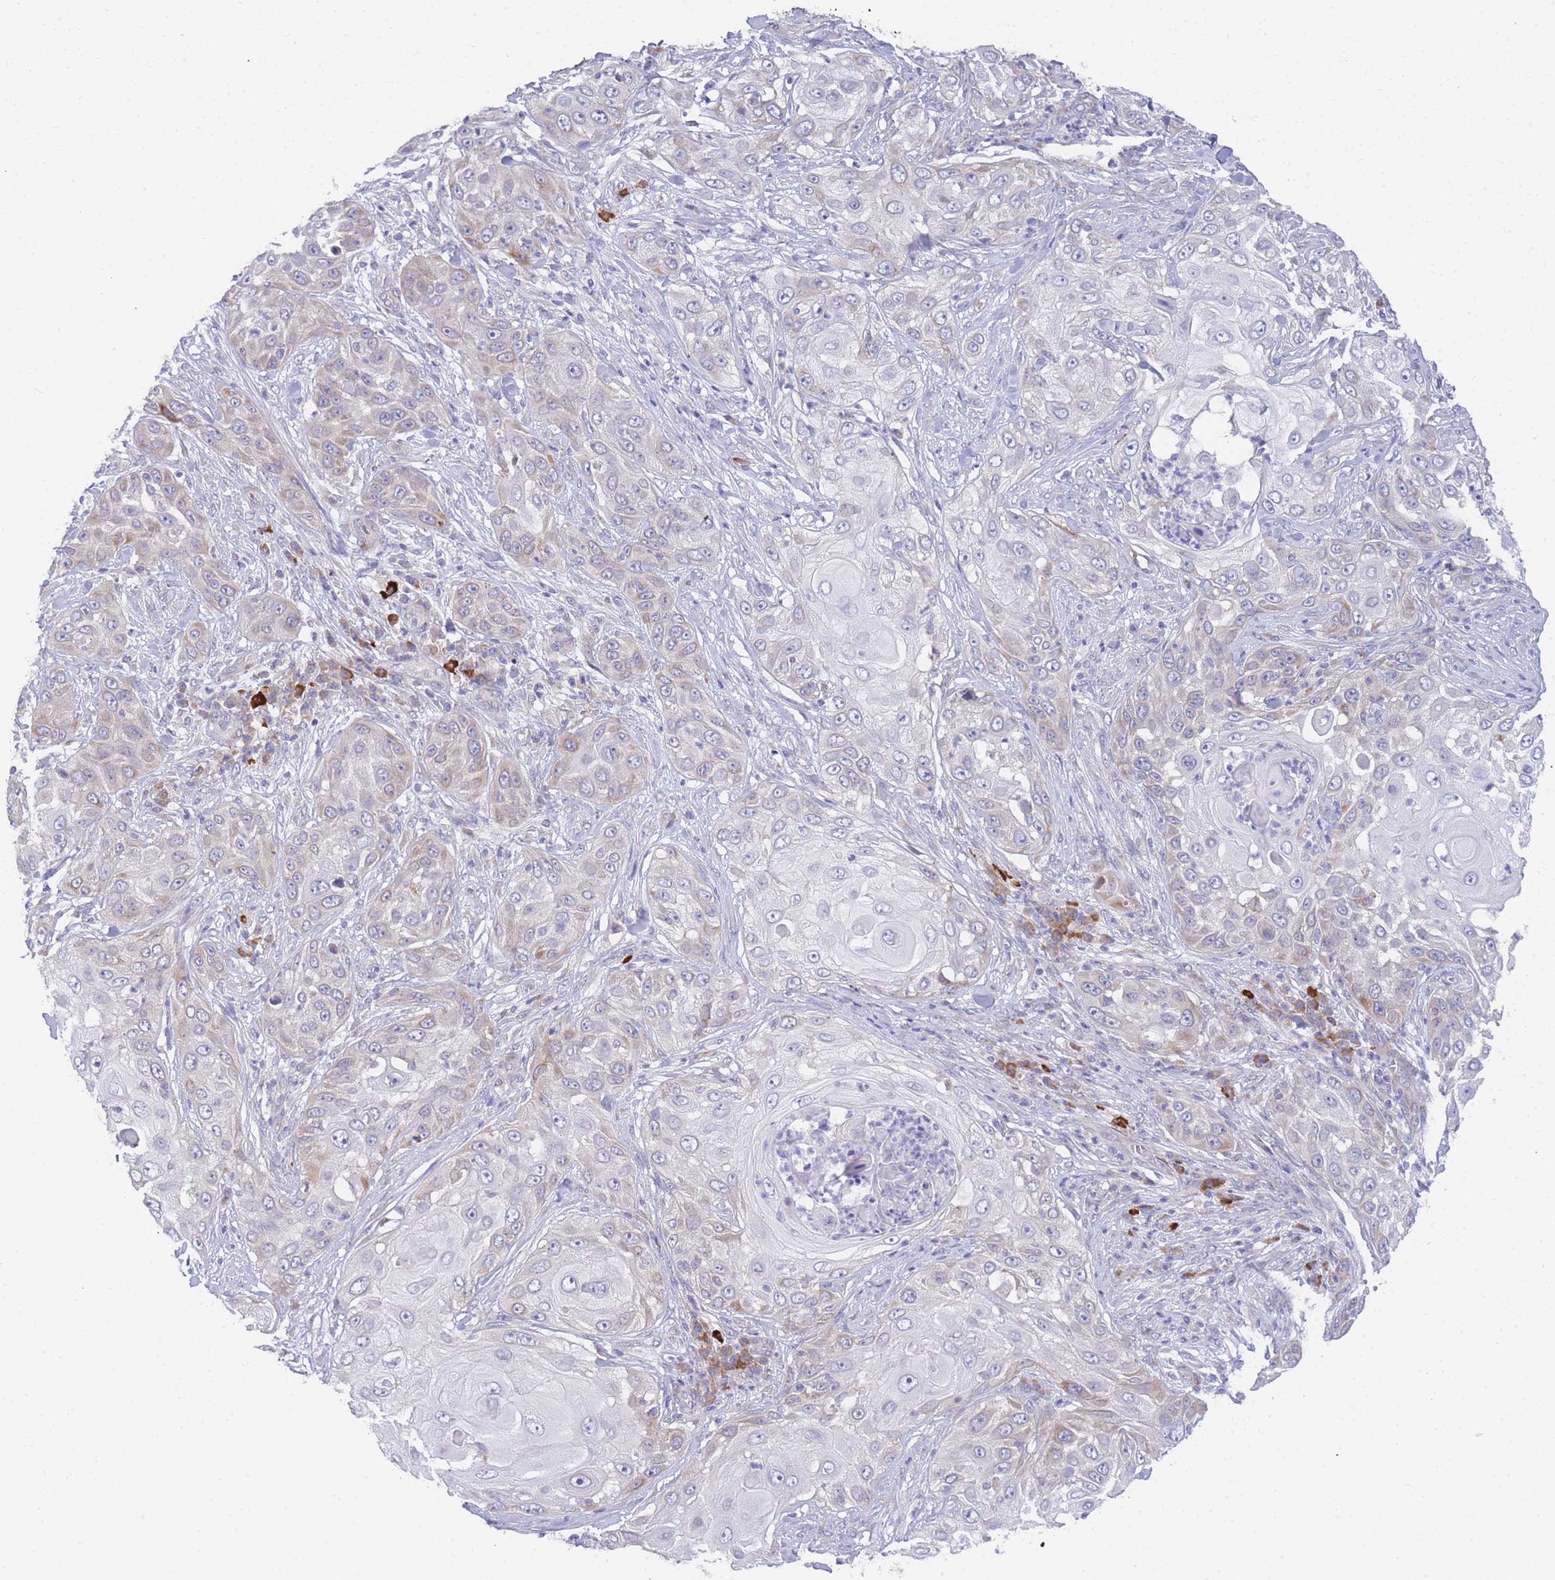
{"staining": {"intensity": "weak", "quantity": "<25%", "location": "cytoplasmic/membranous"}, "tissue": "skin cancer", "cell_type": "Tumor cells", "image_type": "cancer", "snomed": [{"axis": "morphology", "description": "Squamous cell carcinoma, NOS"}, {"axis": "topography", "description": "Skin"}], "caption": "Squamous cell carcinoma (skin) was stained to show a protein in brown. There is no significant staining in tumor cells. (DAB (3,3'-diaminobenzidine) immunohistochemistry (IHC) with hematoxylin counter stain).", "gene": "ZNF510", "patient": {"sex": "female", "age": 44}}